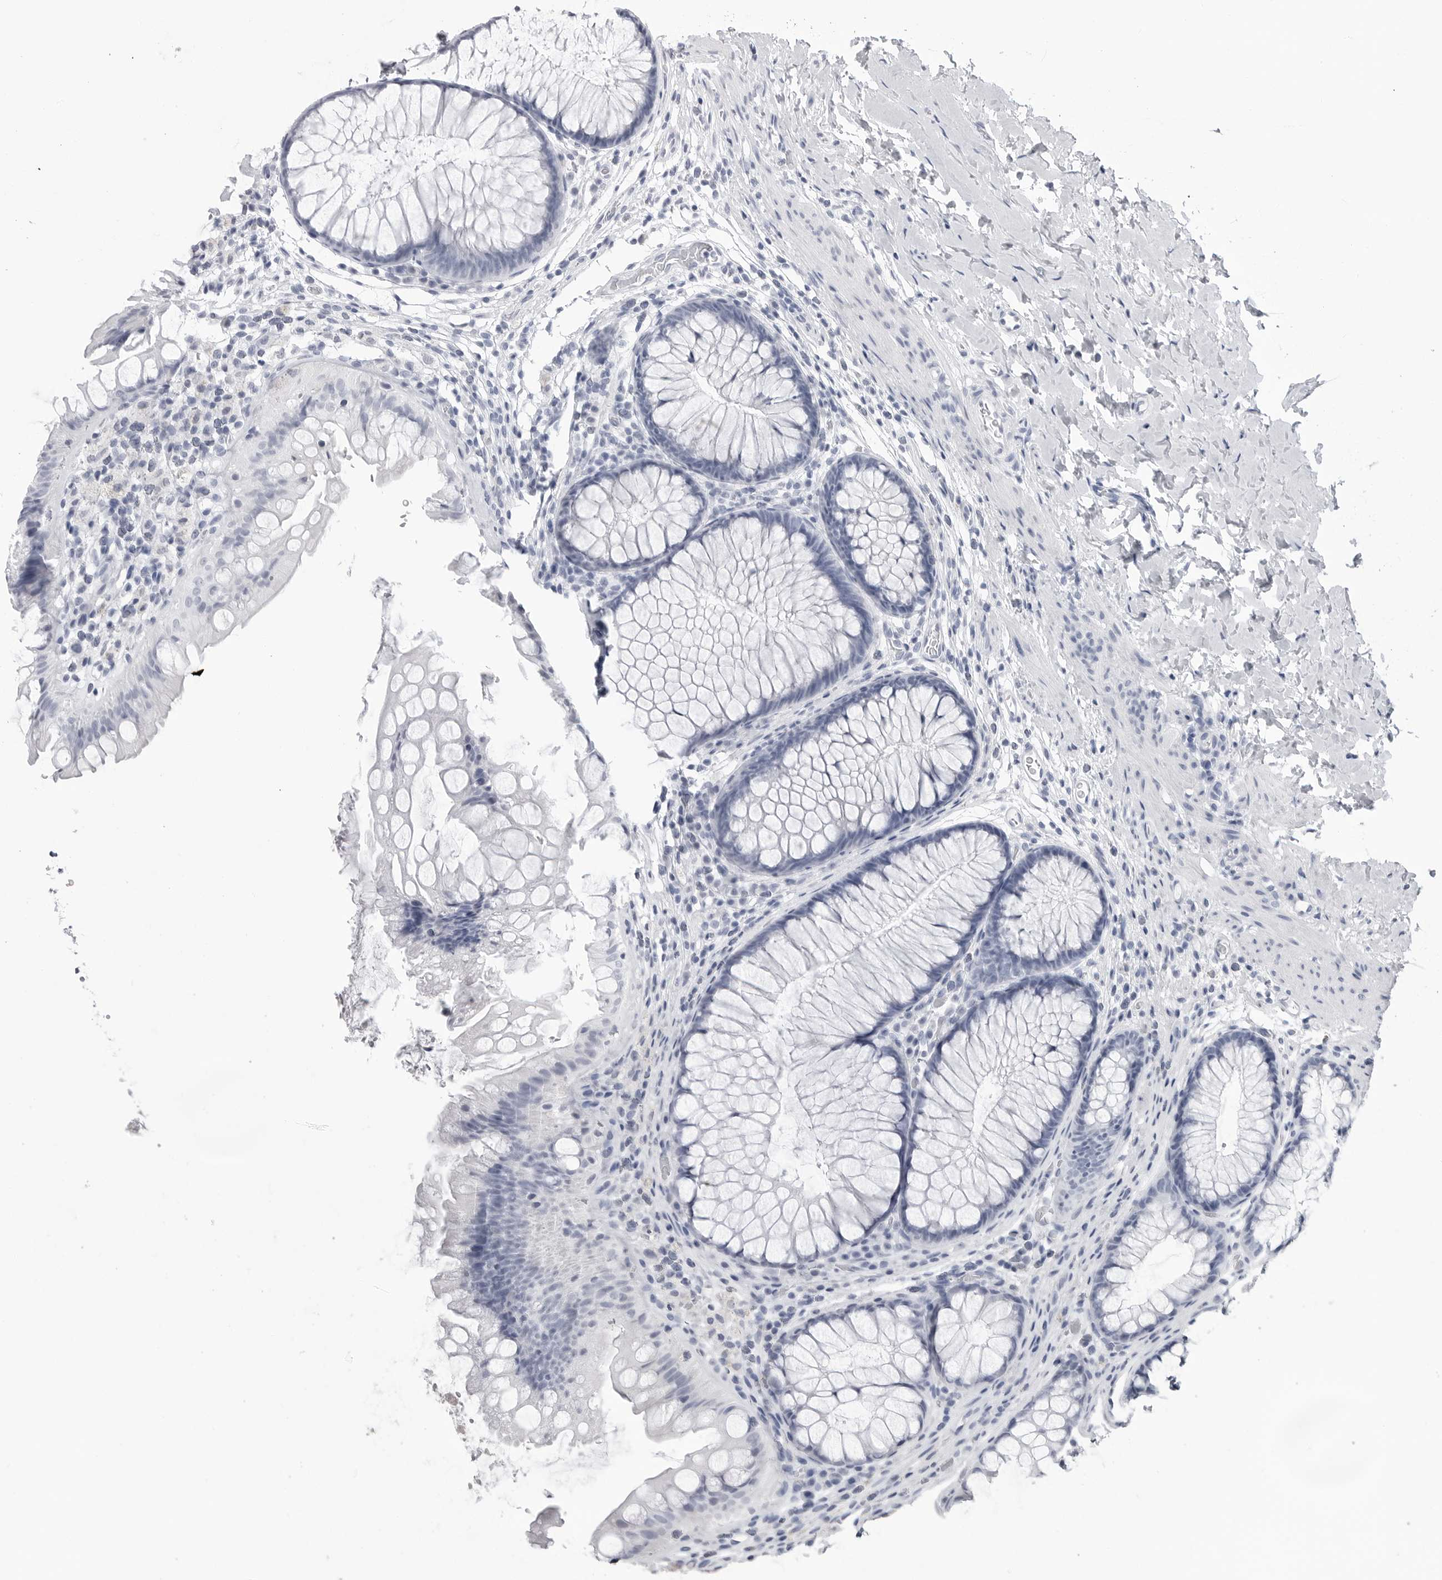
{"staining": {"intensity": "negative", "quantity": "none", "location": "none"}, "tissue": "colon", "cell_type": "Endothelial cells", "image_type": "normal", "snomed": [{"axis": "morphology", "description": "Normal tissue, NOS"}, {"axis": "topography", "description": "Colon"}], "caption": "This is an immunohistochemistry (IHC) micrograph of benign human colon. There is no expression in endothelial cells.", "gene": "PGA3", "patient": {"sex": "female", "age": 62}}